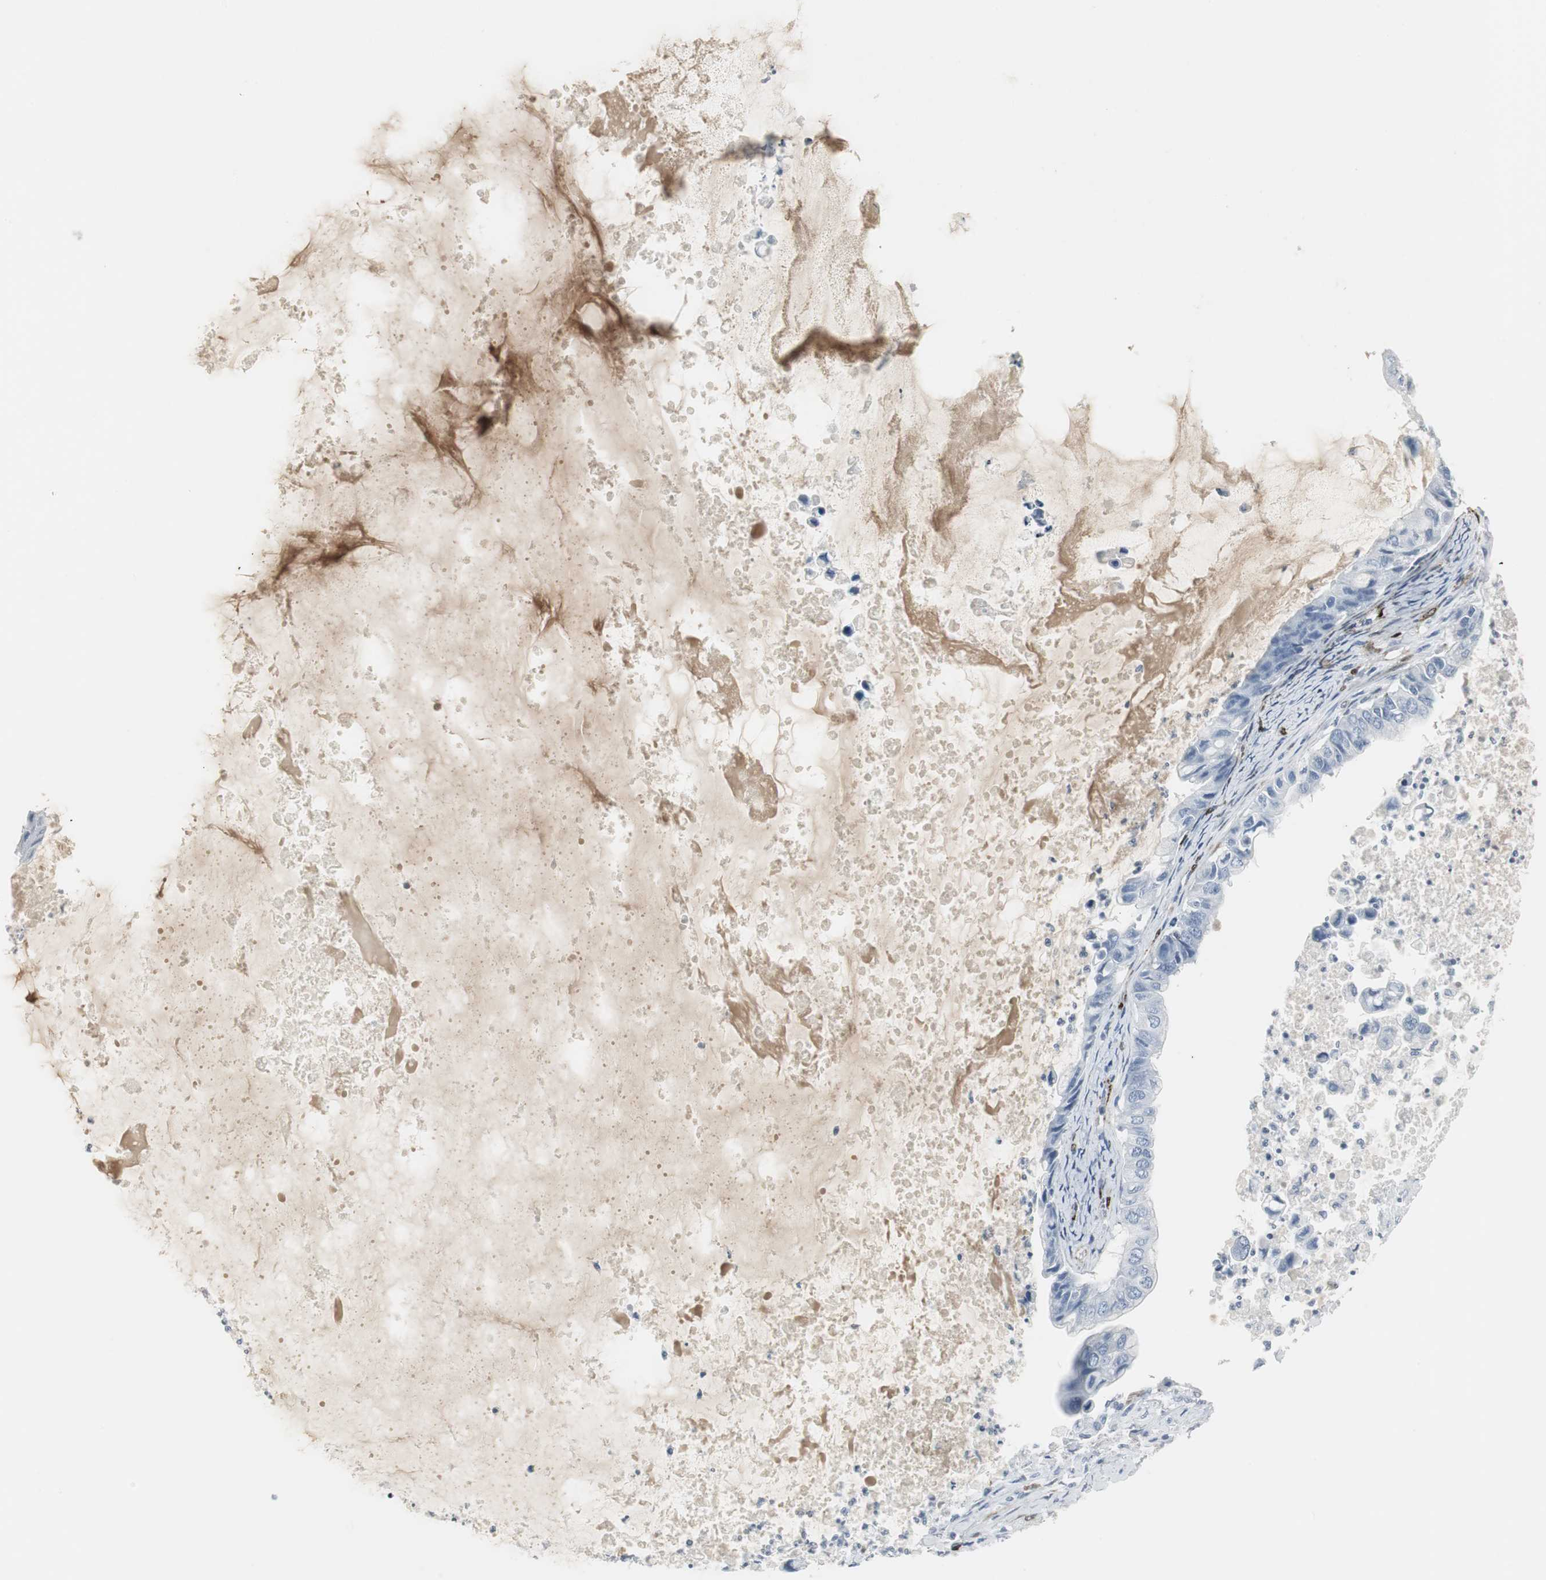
{"staining": {"intensity": "negative", "quantity": "none", "location": "none"}, "tissue": "ovarian cancer", "cell_type": "Tumor cells", "image_type": "cancer", "snomed": [{"axis": "morphology", "description": "Cystadenocarcinoma, mucinous, NOS"}, {"axis": "topography", "description": "Ovary"}], "caption": "Immunohistochemical staining of human ovarian cancer (mucinous cystadenocarcinoma) shows no significant expression in tumor cells.", "gene": "PPP1R14A", "patient": {"sex": "female", "age": 80}}